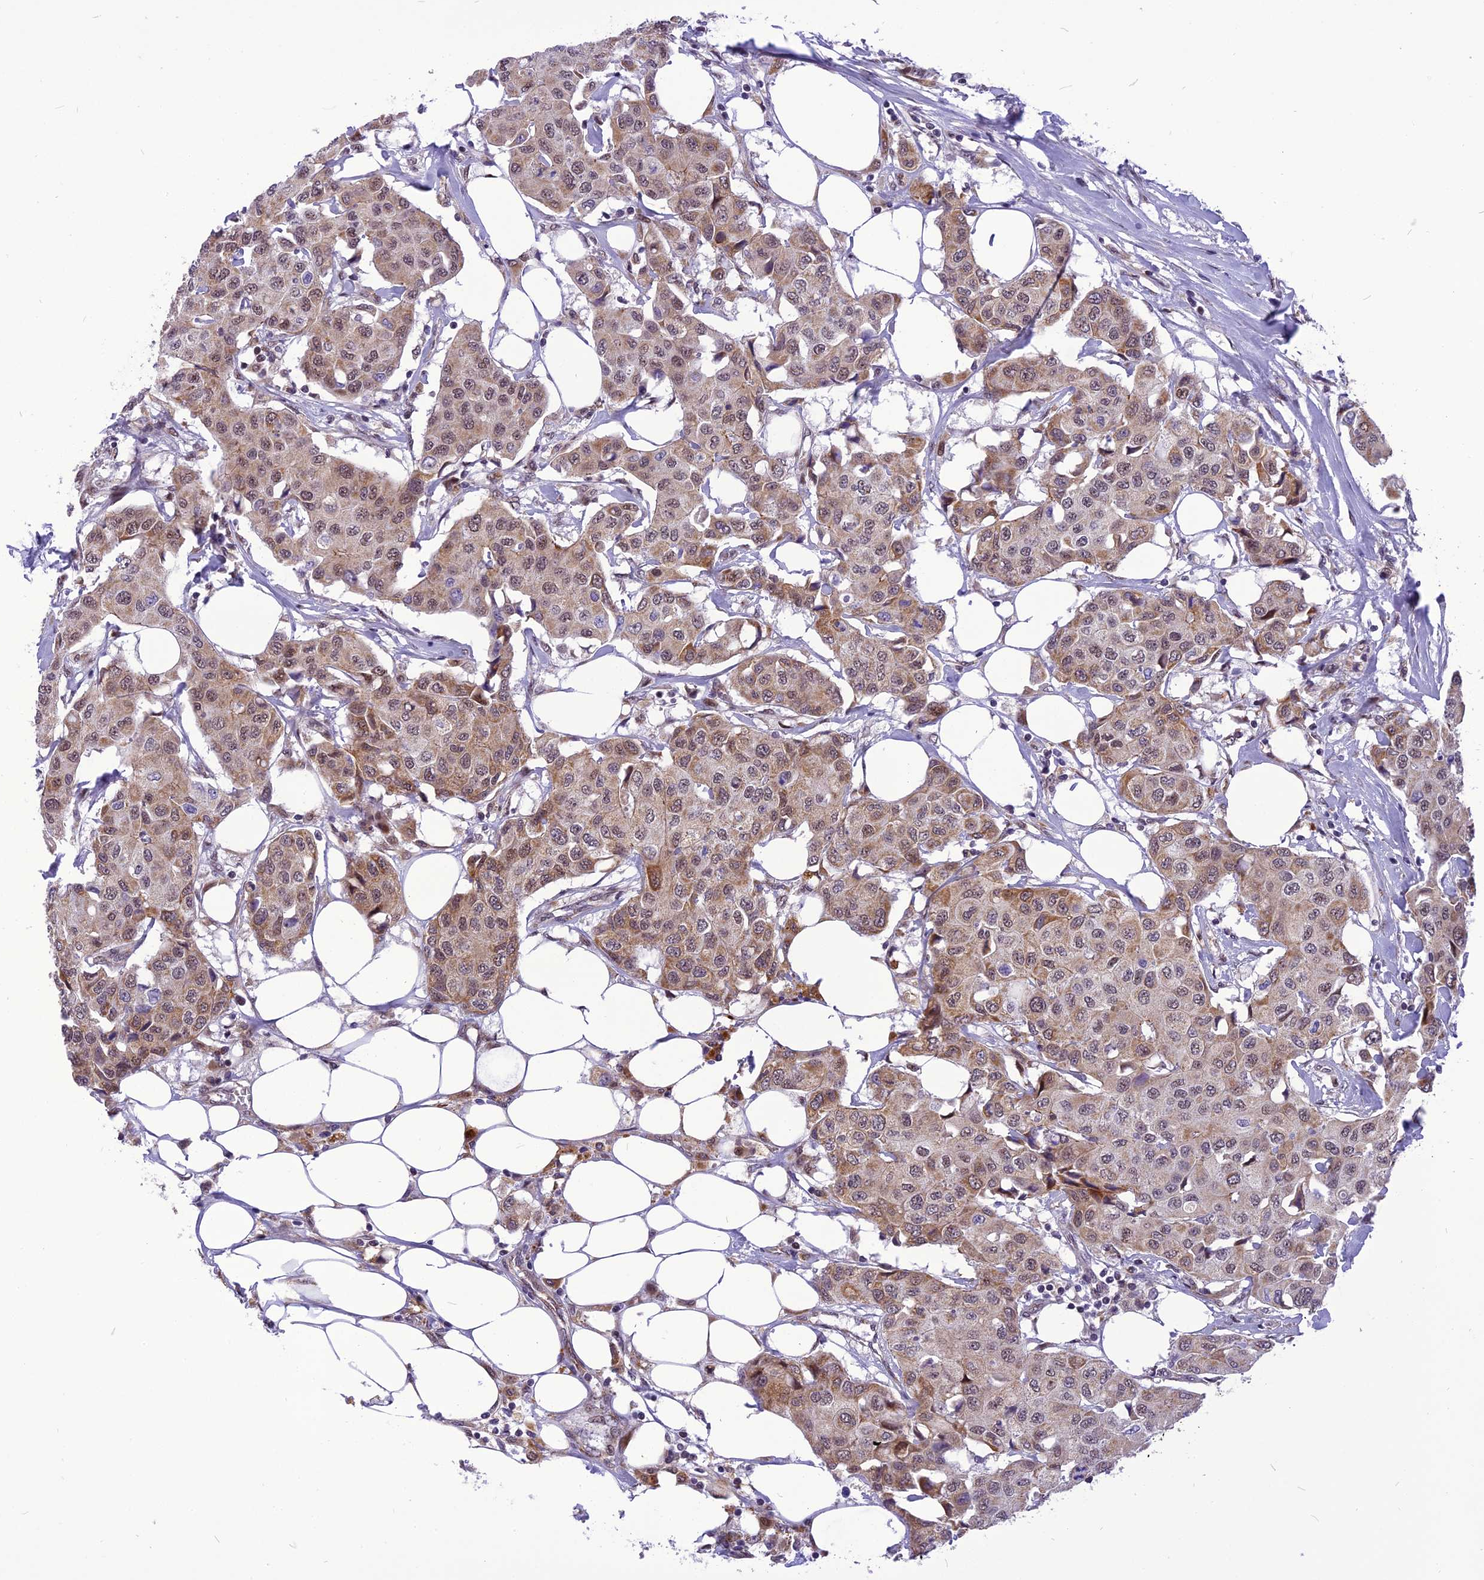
{"staining": {"intensity": "moderate", "quantity": "25%-75%", "location": "cytoplasmic/membranous,nuclear"}, "tissue": "breast cancer", "cell_type": "Tumor cells", "image_type": "cancer", "snomed": [{"axis": "morphology", "description": "Duct carcinoma"}, {"axis": "topography", "description": "Breast"}], "caption": "Immunohistochemical staining of human breast intraductal carcinoma displays medium levels of moderate cytoplasmic/membranous and nuclear expression in approximately 25%-75% of tumor cells.", "gene": "CMC1", "patient": {"sex": "female", "age": 80}}